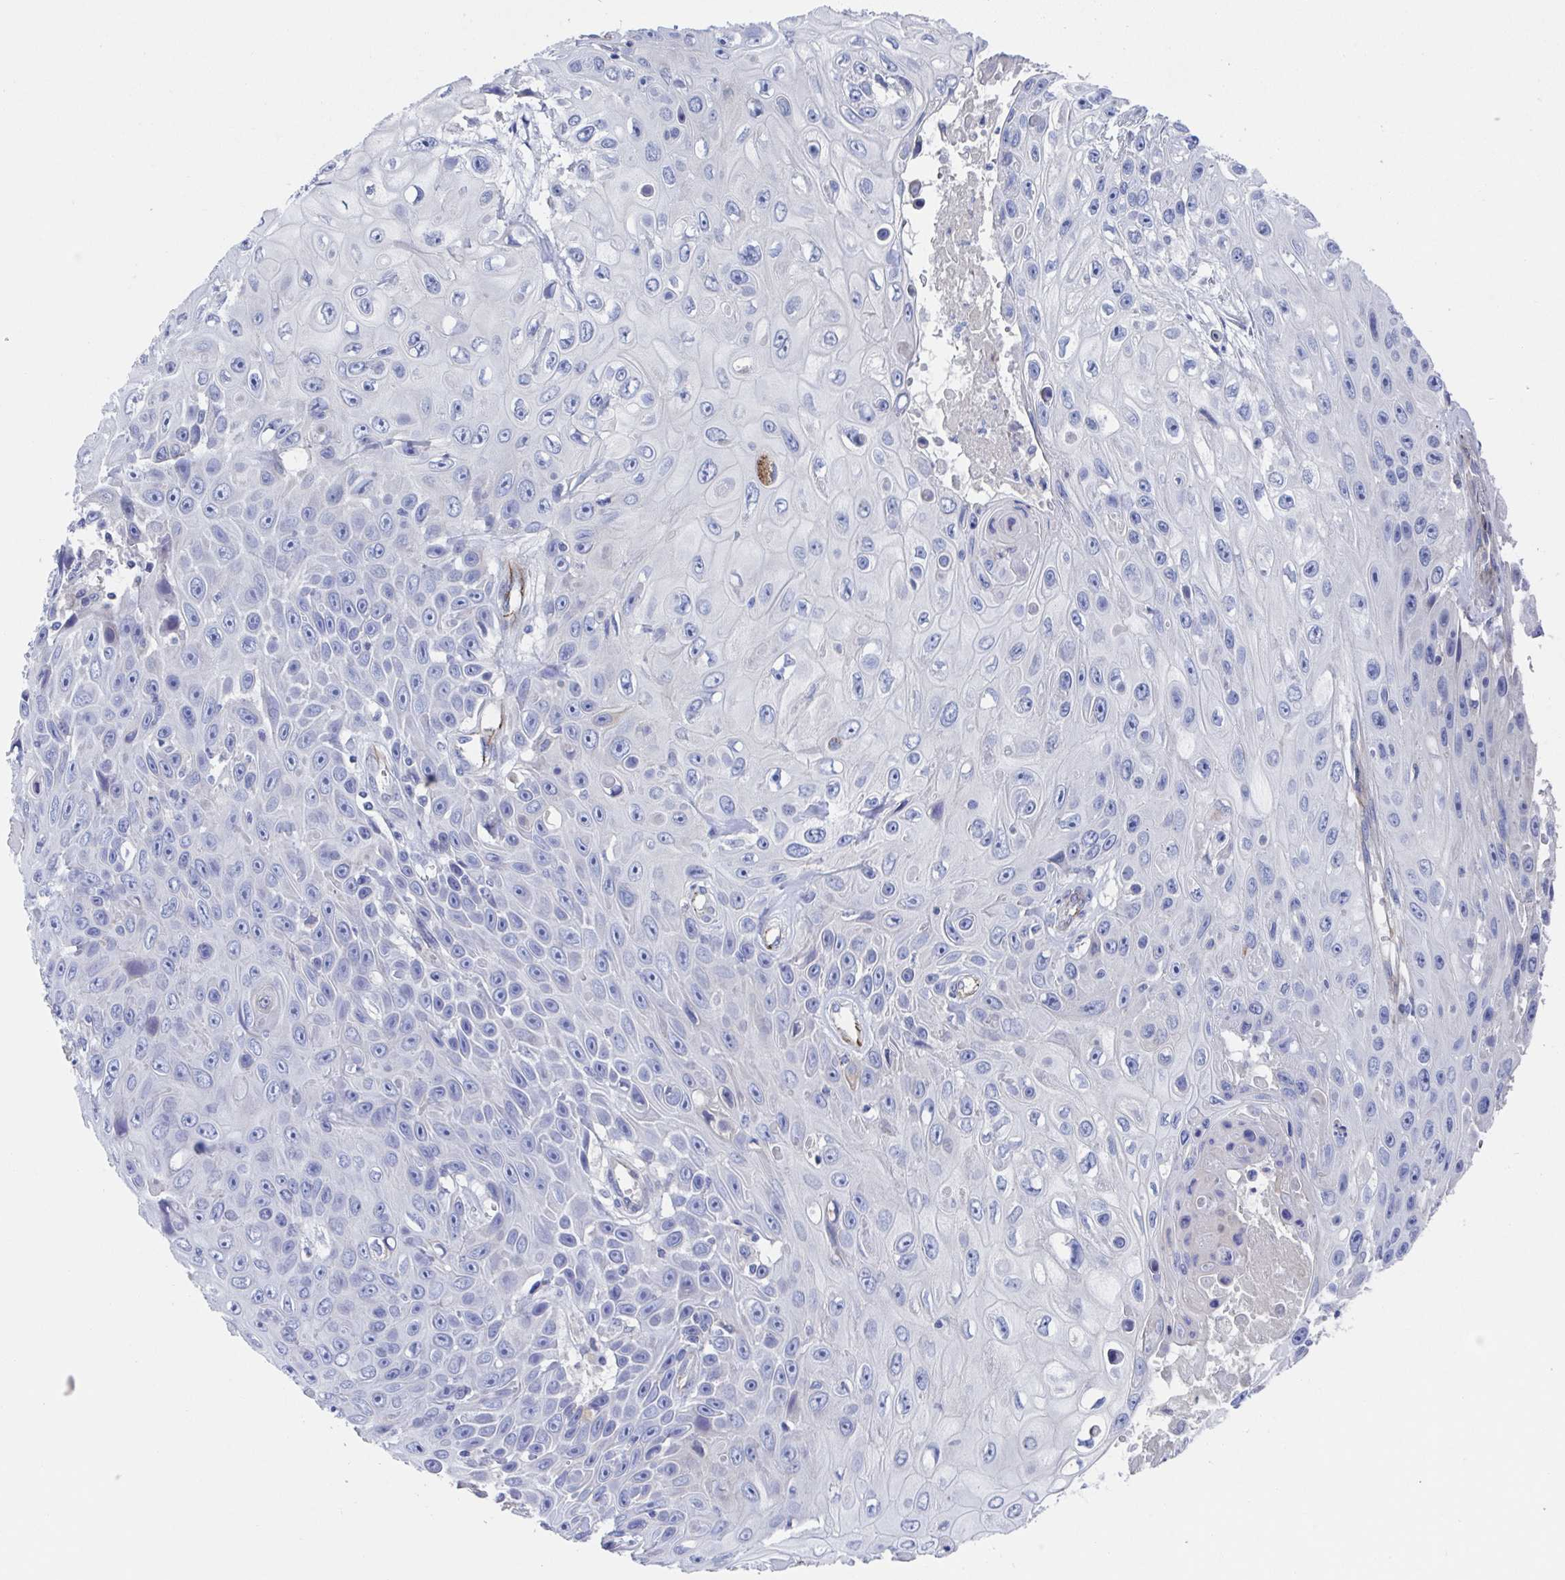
{"staining": {"intensity": "negative", "quantity": "none", "location": "none"}, "tissue": "skin cancer", "cell_type": "Tumor cells", "image_type": "cancer", "snomed": [{"axis": "morphology", "description": "Squamous cell carcinoma, NOS"}, {"axis": "topography", "description": "Skin"}], "caption": "Human squamous cell carcinoma (skin) stained for a protein using immunohistochemistry (IHC) displays no positivity in tumor cells.", "gene": "CDH2", "patient": {"sex": "male", "age": 82}}